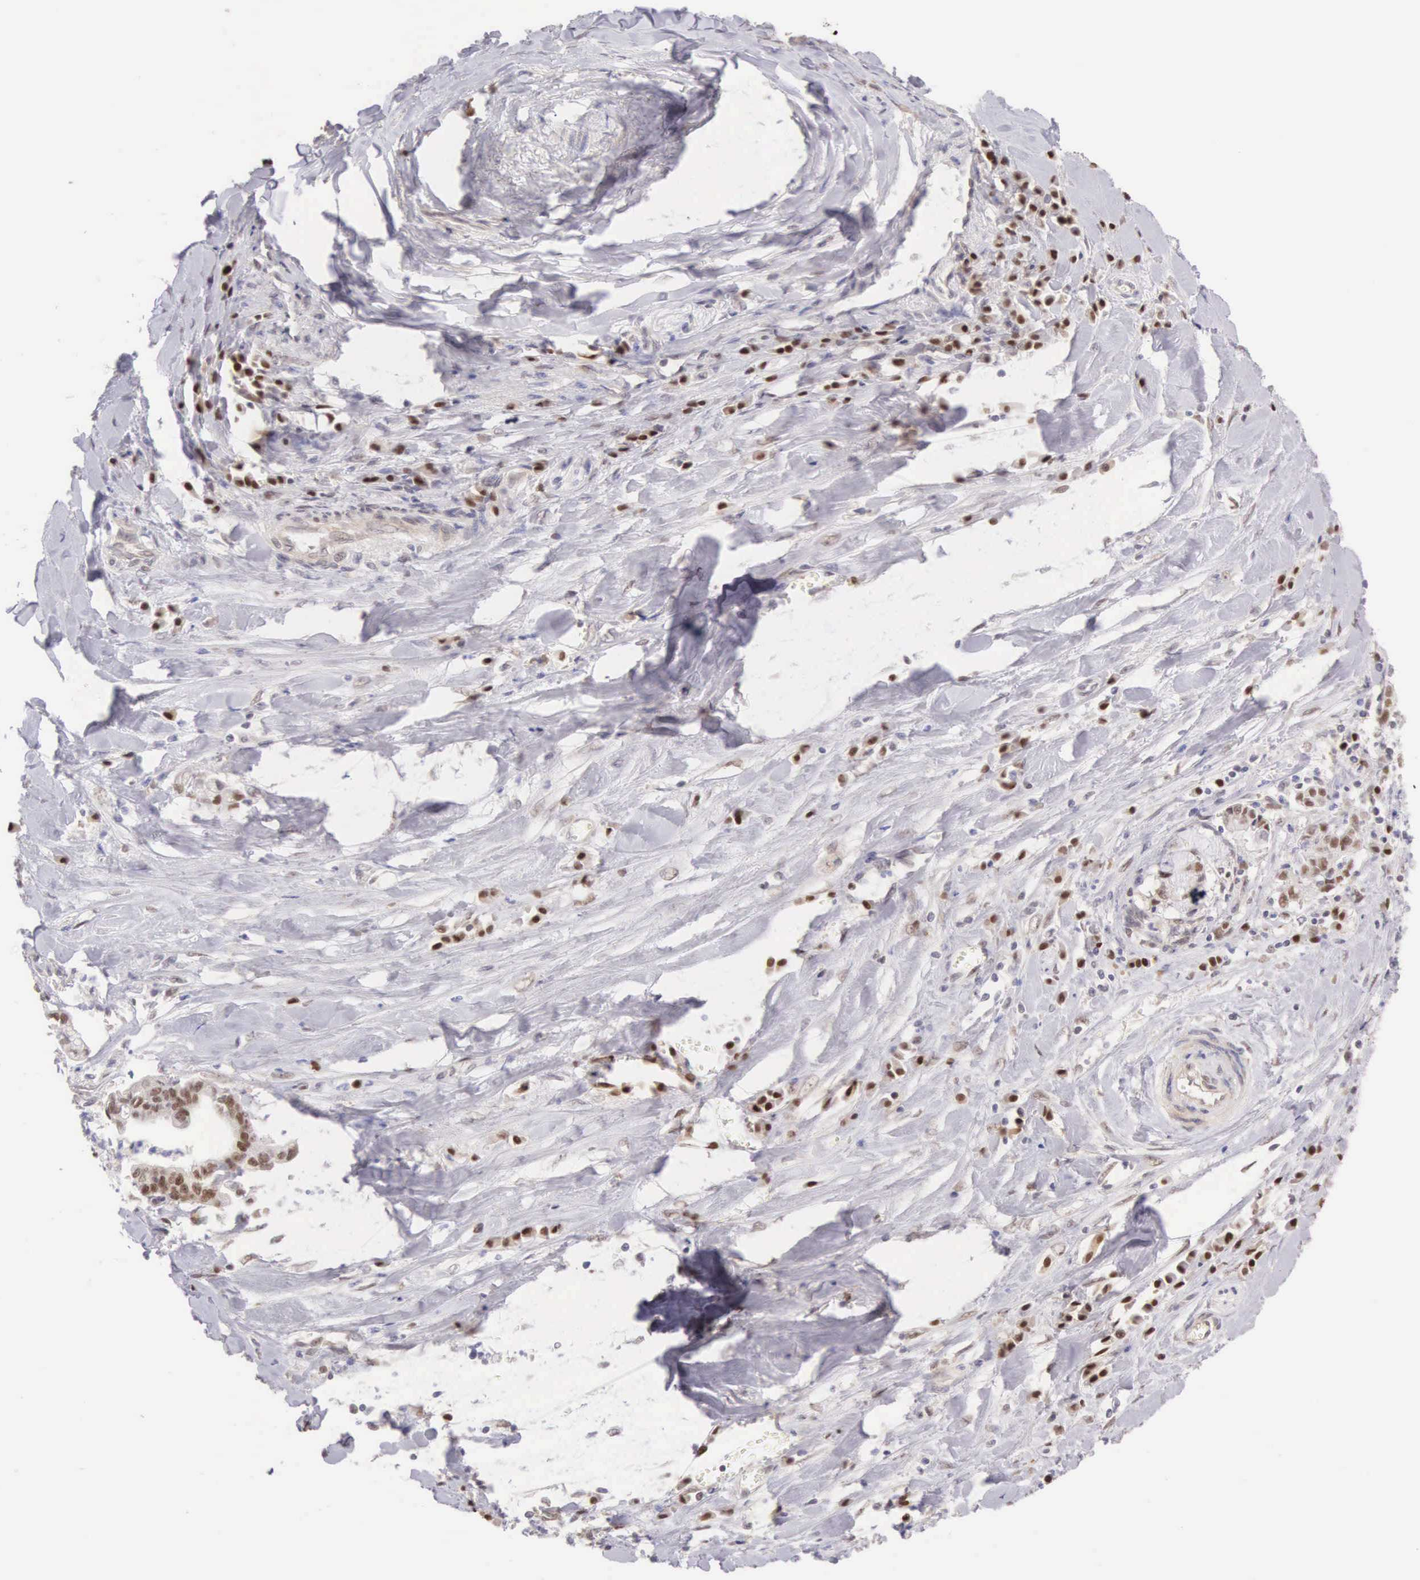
{"staining": {"intensity": "moderate", "quantity": "25%-75%", "location": "cytoplasmic/membranous,nuclear"}, "tissue": "liver cancer", "cell_type": "Tumor cells", "image_type": "cancer", "snomed": [{"axis": "morphology", "description": "Cholangiocarcinoma"}, {"axis": "topography", "description": "Liver"}], "caption": "Liver cancer stained with a brown dye exhibits moderate cytoplasmic/membranous and nuclear positive expression in approximately 25%-75% of tumor cells.", "gene": "CCDC117", "patient": {"sex": "male", "age": 57}}